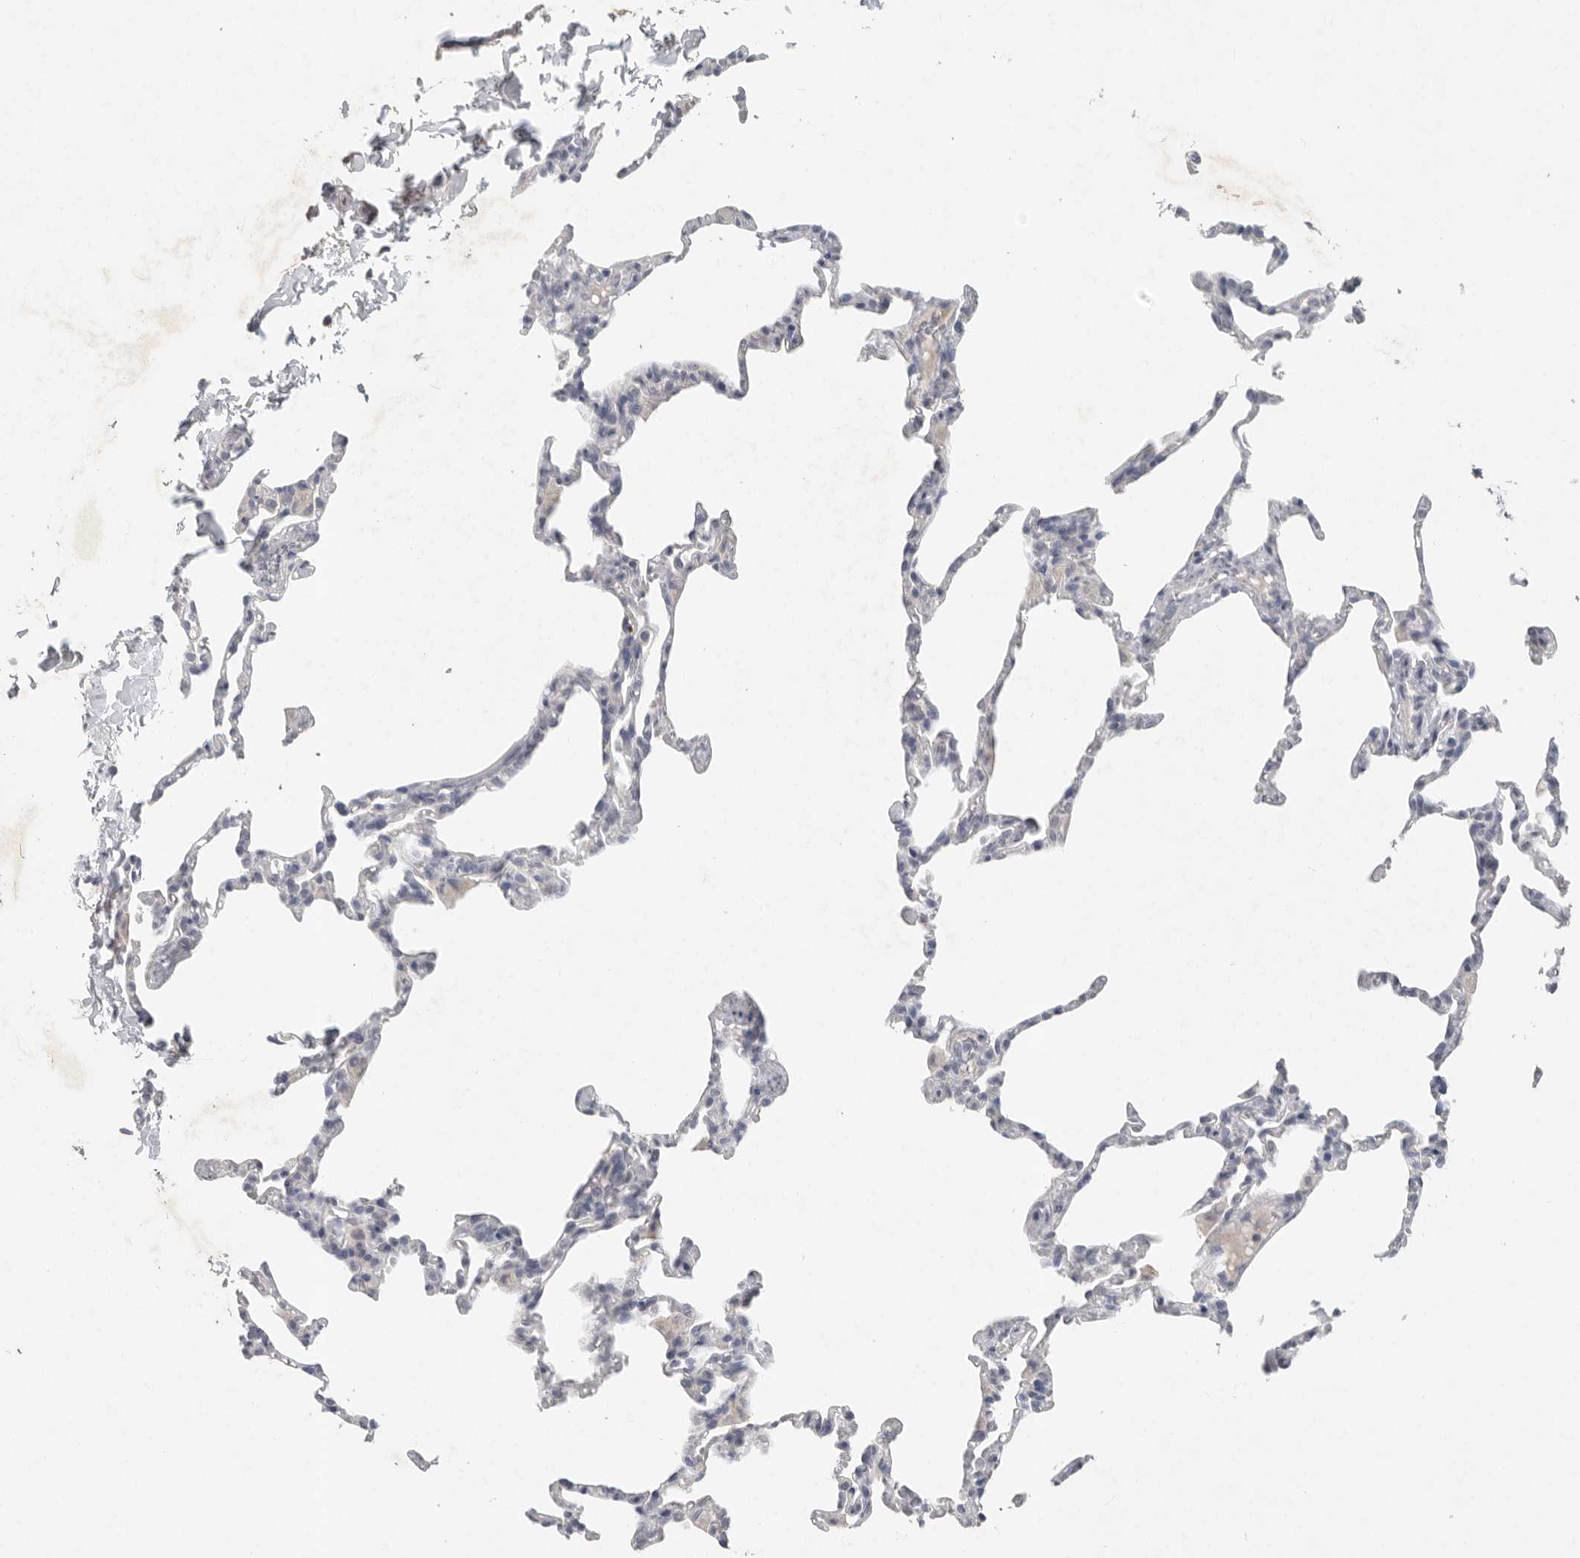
{"staining": {"intensity": "negative", "quantity": "none", "location": "none"}, "tissue": "lung", "cell_type": "Alveolar cells", "image_type": "normal", "snomed": [{"axis": "morphology", "description": "Normal tissue, NOS"}, {"axis": "topography", "description": "Lung"}], "caption": "There is no significant staining in alveolar cells of lung. (DAB immunohistochemistry visualized using brightfield microscopy, high magnification).", "gene": "REG4", "patient": {"sex": "male", "age": 20}}